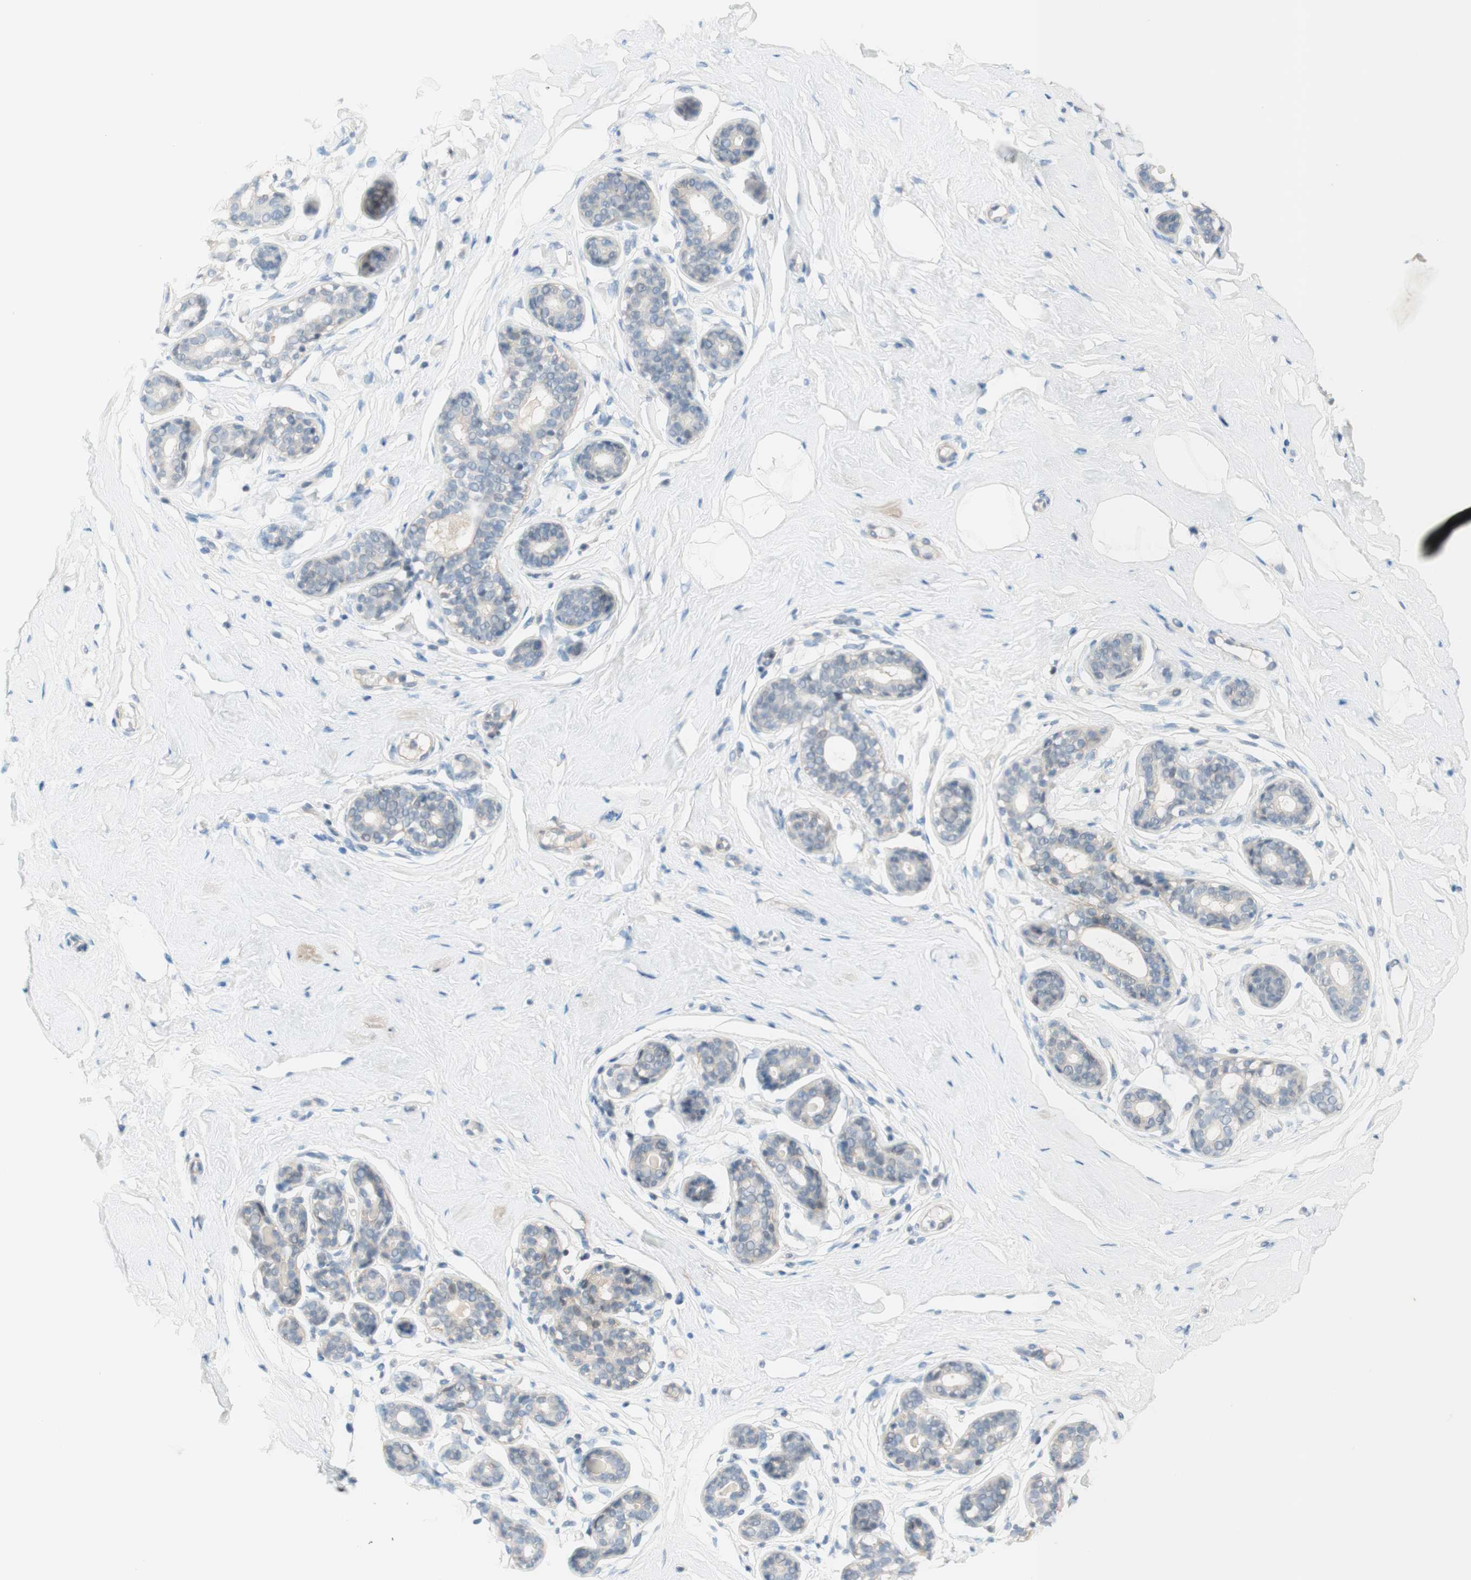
{"staining": {"intensity": "negative", "quantity": "none", "location": "none"}, "tissue": "breast", "cell_type": "Adipocytes", "image_type": "normal", "snomed": [{"axis": "morphology", "description": "Normal tissue, NOS"}, {"axis": "topography", "description": "Breast"}], "caption": "Adipocytes show no significant expression in normal breast. (Stains: DAB immunohistochemistry (IHC) with hematoxylin counter stain, Microscopy: brightfield microscopy at high magnification).", "gene": "JPH1", "patient": {"sex": "female", "age": 23}}